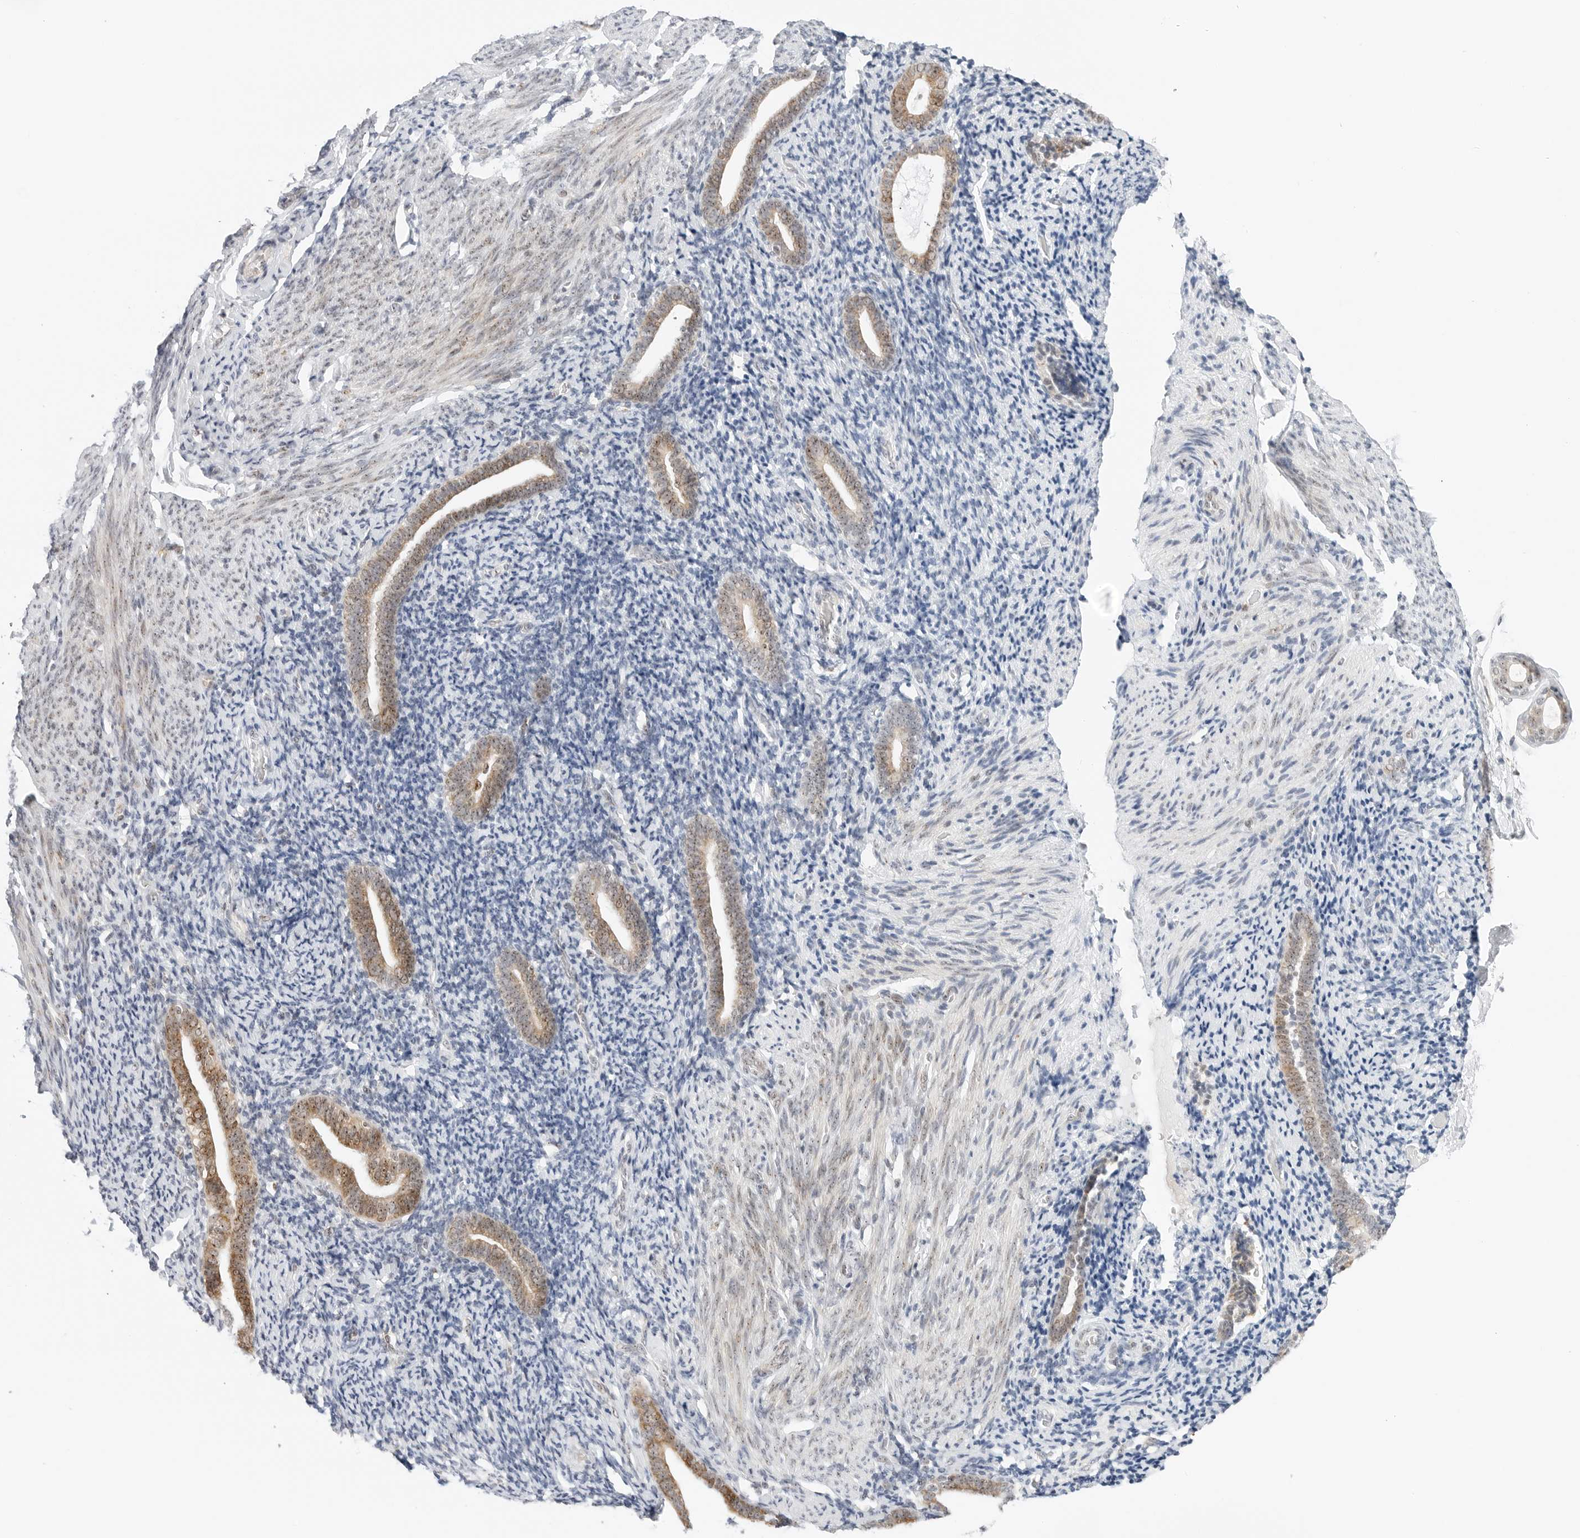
{"staining": {"intensity": "negative", "quantity": "none", "location": "none"}, "tissue": "endometrium", "cell_type": "Cells in endometrial stroma", "image_type": "normal", "snomed": [{"axis": "morphology", "description": "Normal tissue, NOS"}, {"axis": "topography", "description": "Endometrium"}], "caption": "Endometrium stained for a protein using immunohistochemistry exhibits no positivity cells in endometrial stroma.", "gene": "RIMKLA", "patient": {"sex": "female", "age": 51}}